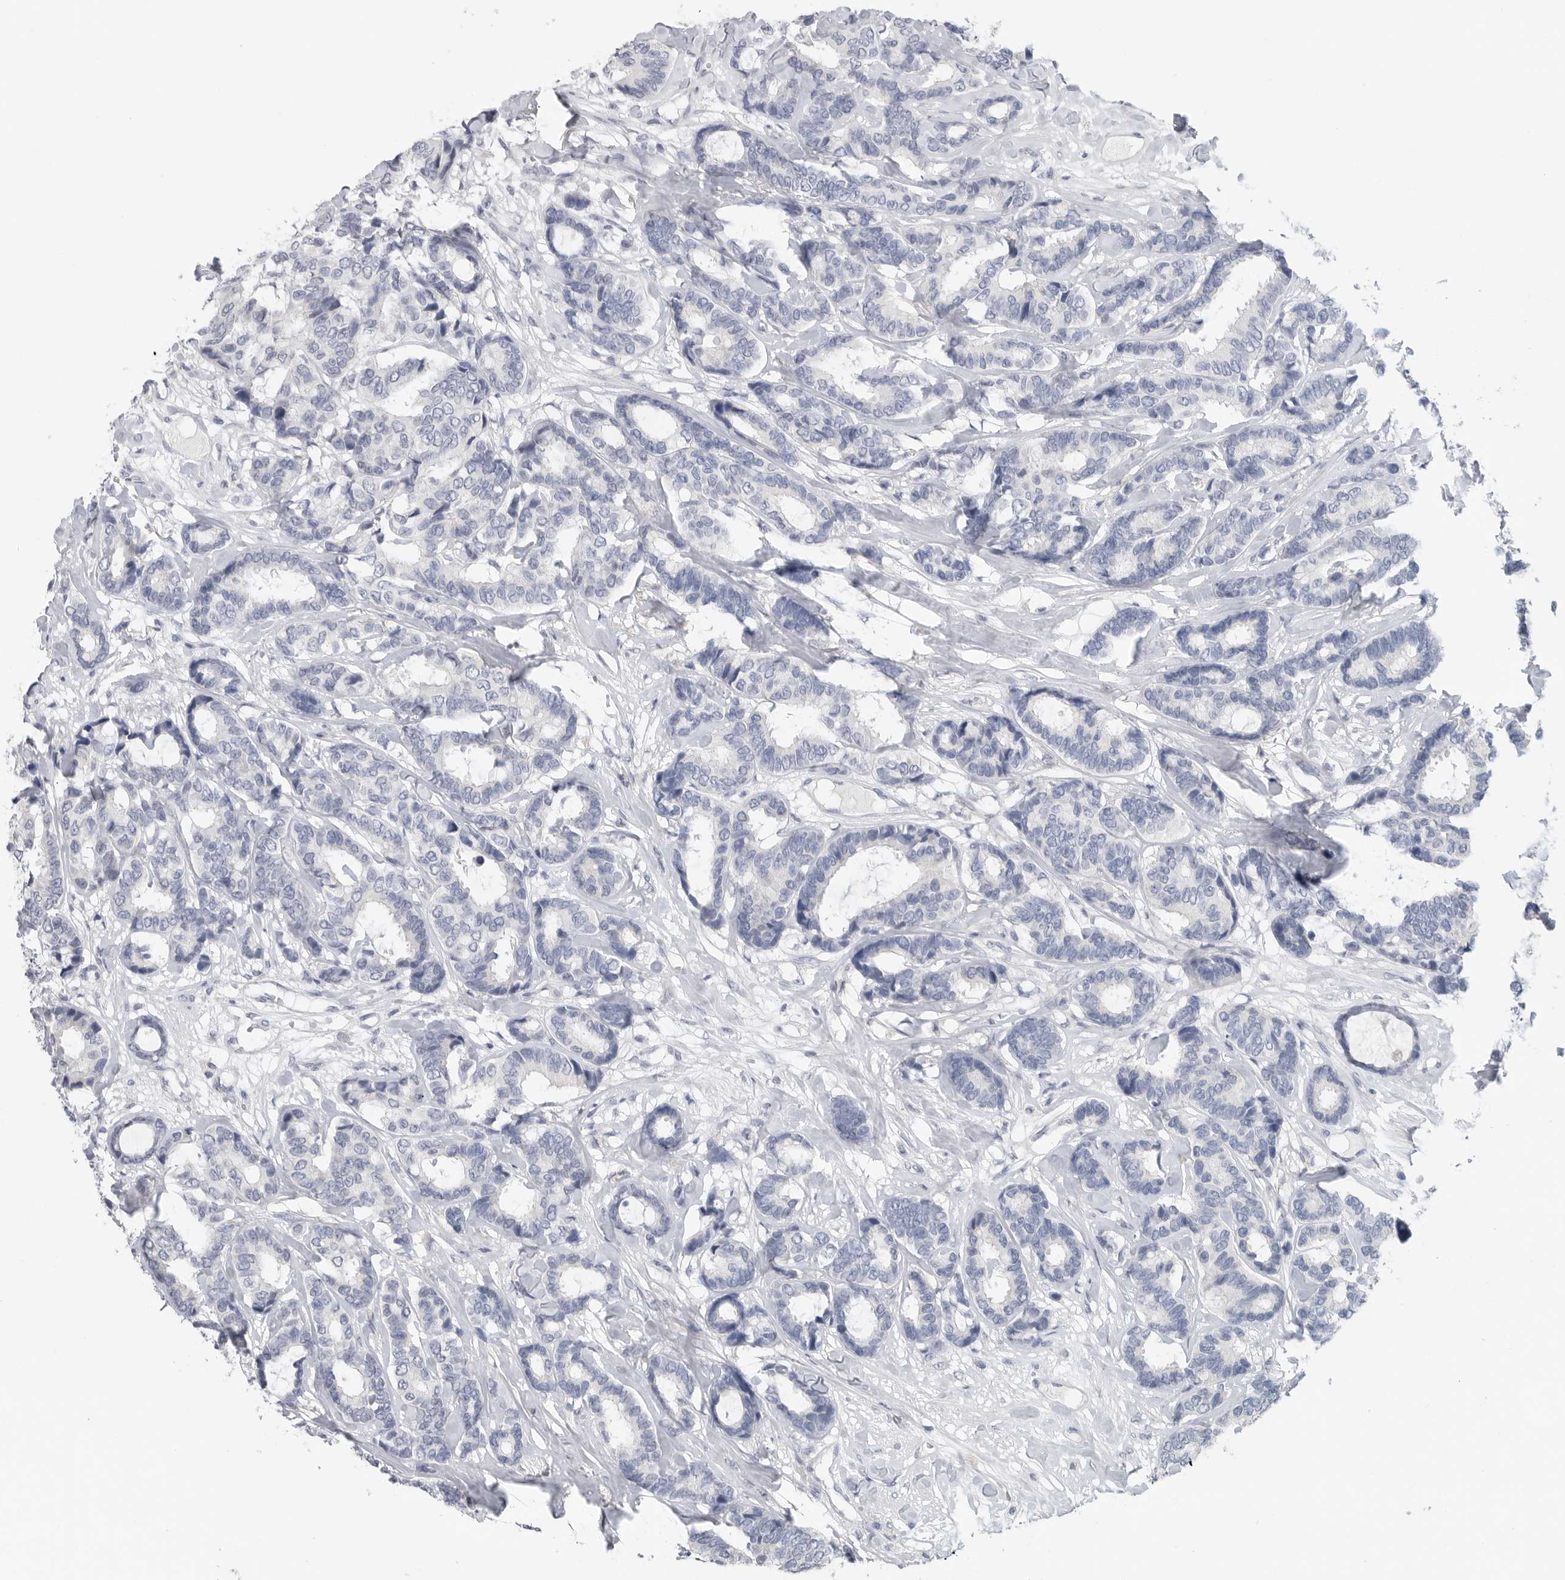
{"staining": {"intensity": "negative", "quantity": "none", "location": "none"}, "tissue": "breast cancer", "cell_type": "Tumor cells", "image_type": "cancer", "snomed": [{"axis": "morphology", "description": "Duct carcinoma"}, {"axis": "topography", "description": "Breast"}], "caption": "IHC of human intraductal carcinoma (breast) reveals no positivity in tumor cells.", "gene": "REG4", "patient": {"sex": "female", "age": 87}}